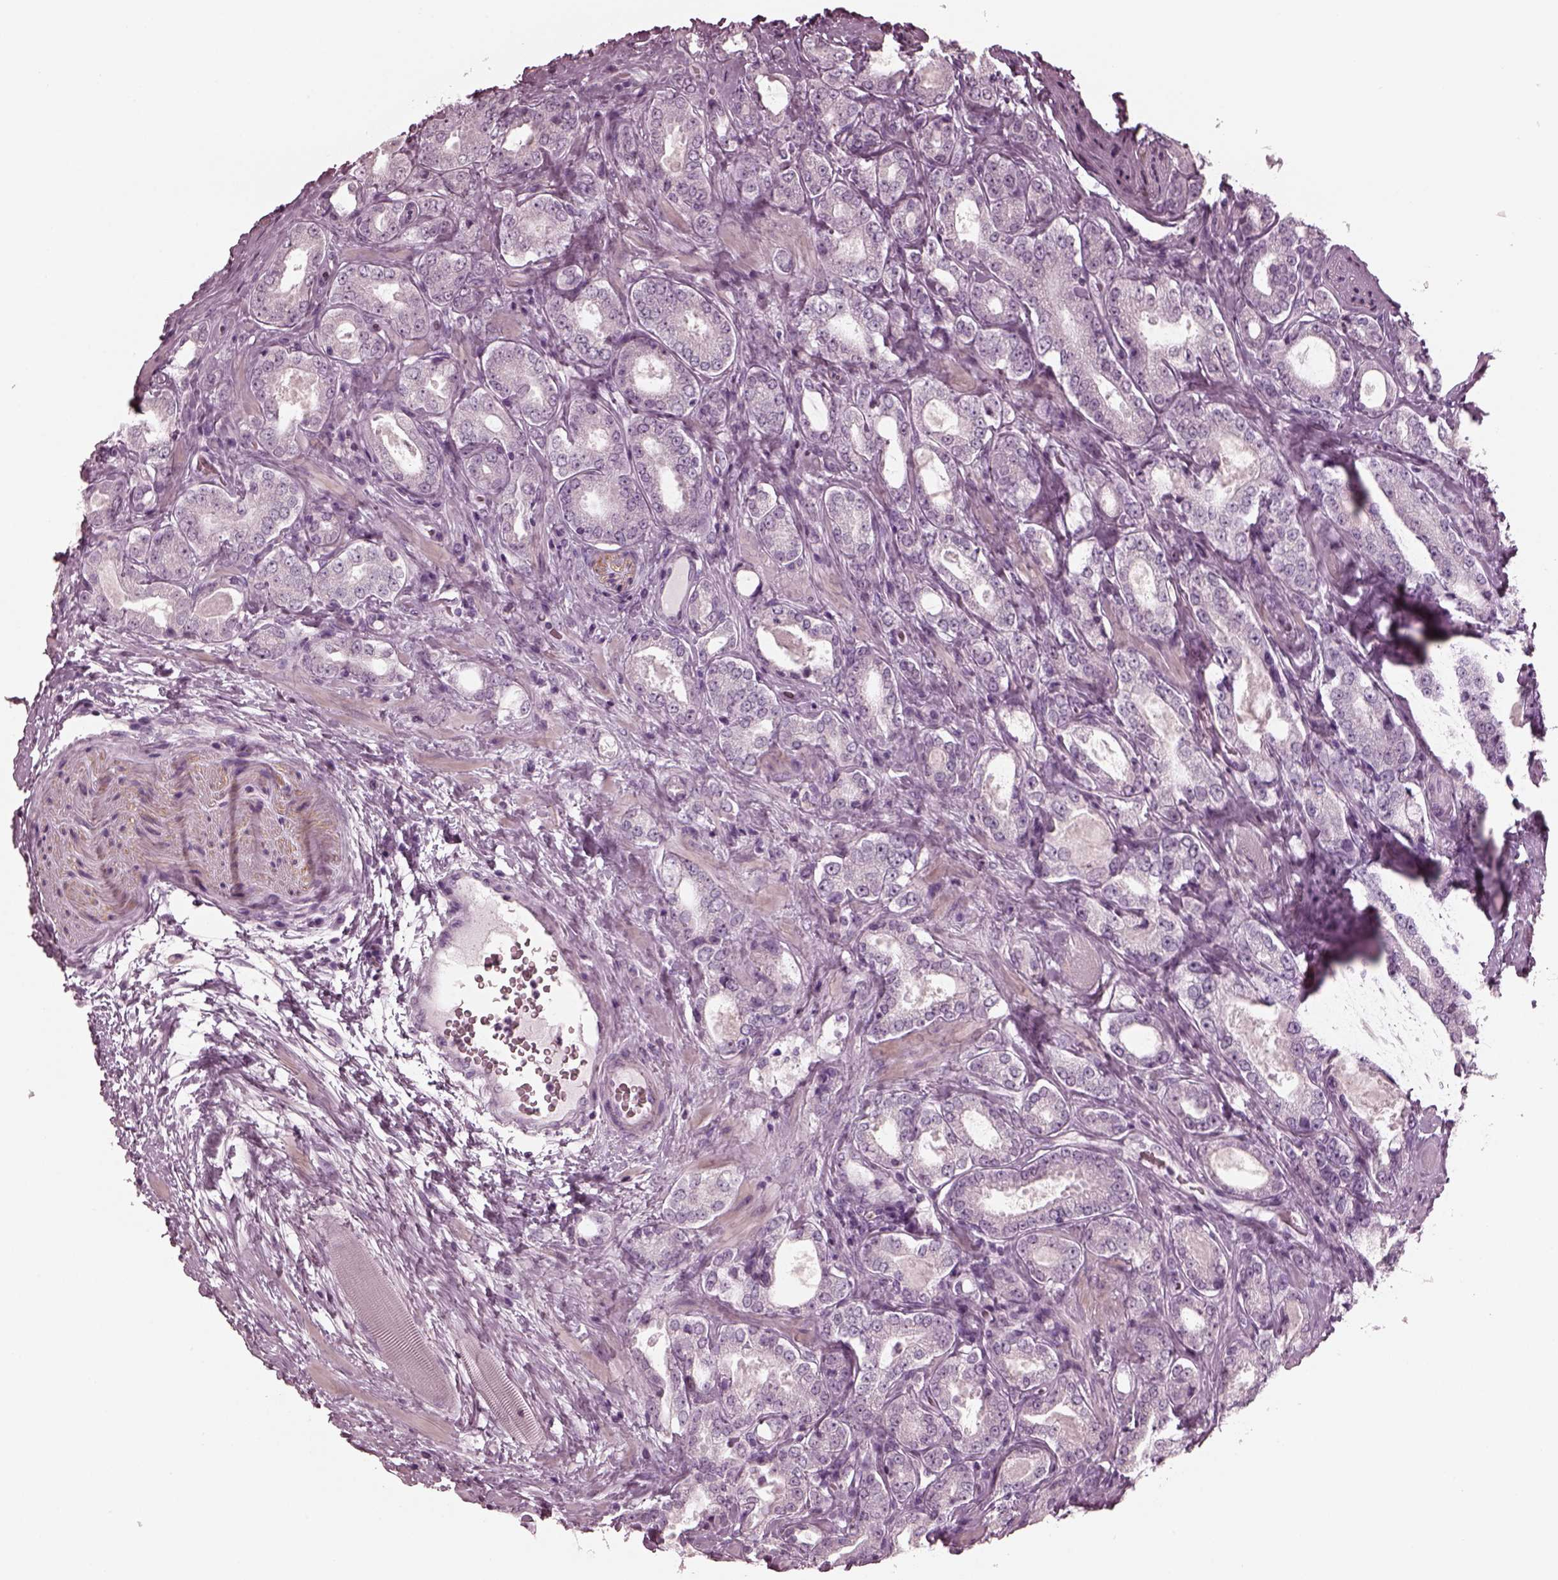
{"staining": {"intensity": "negative", "quantity": "none", "location": "none"}, "tissue": "prostate cancer", "cell_type": "Tumor cells", "image_type": "cancer", "snomed": [{"axis": "morphology", "description": "Adenocarcinoma, NOS"}, {"axis": "topography", "description": "Prostate"}], "caption": "Prostate cancer (adenocarcinoma) was stained to show a protein in brown. There is no significant staining in tumor cells.", "gene": "GRM6", "patient": {"sex": "male", "age": 64}}